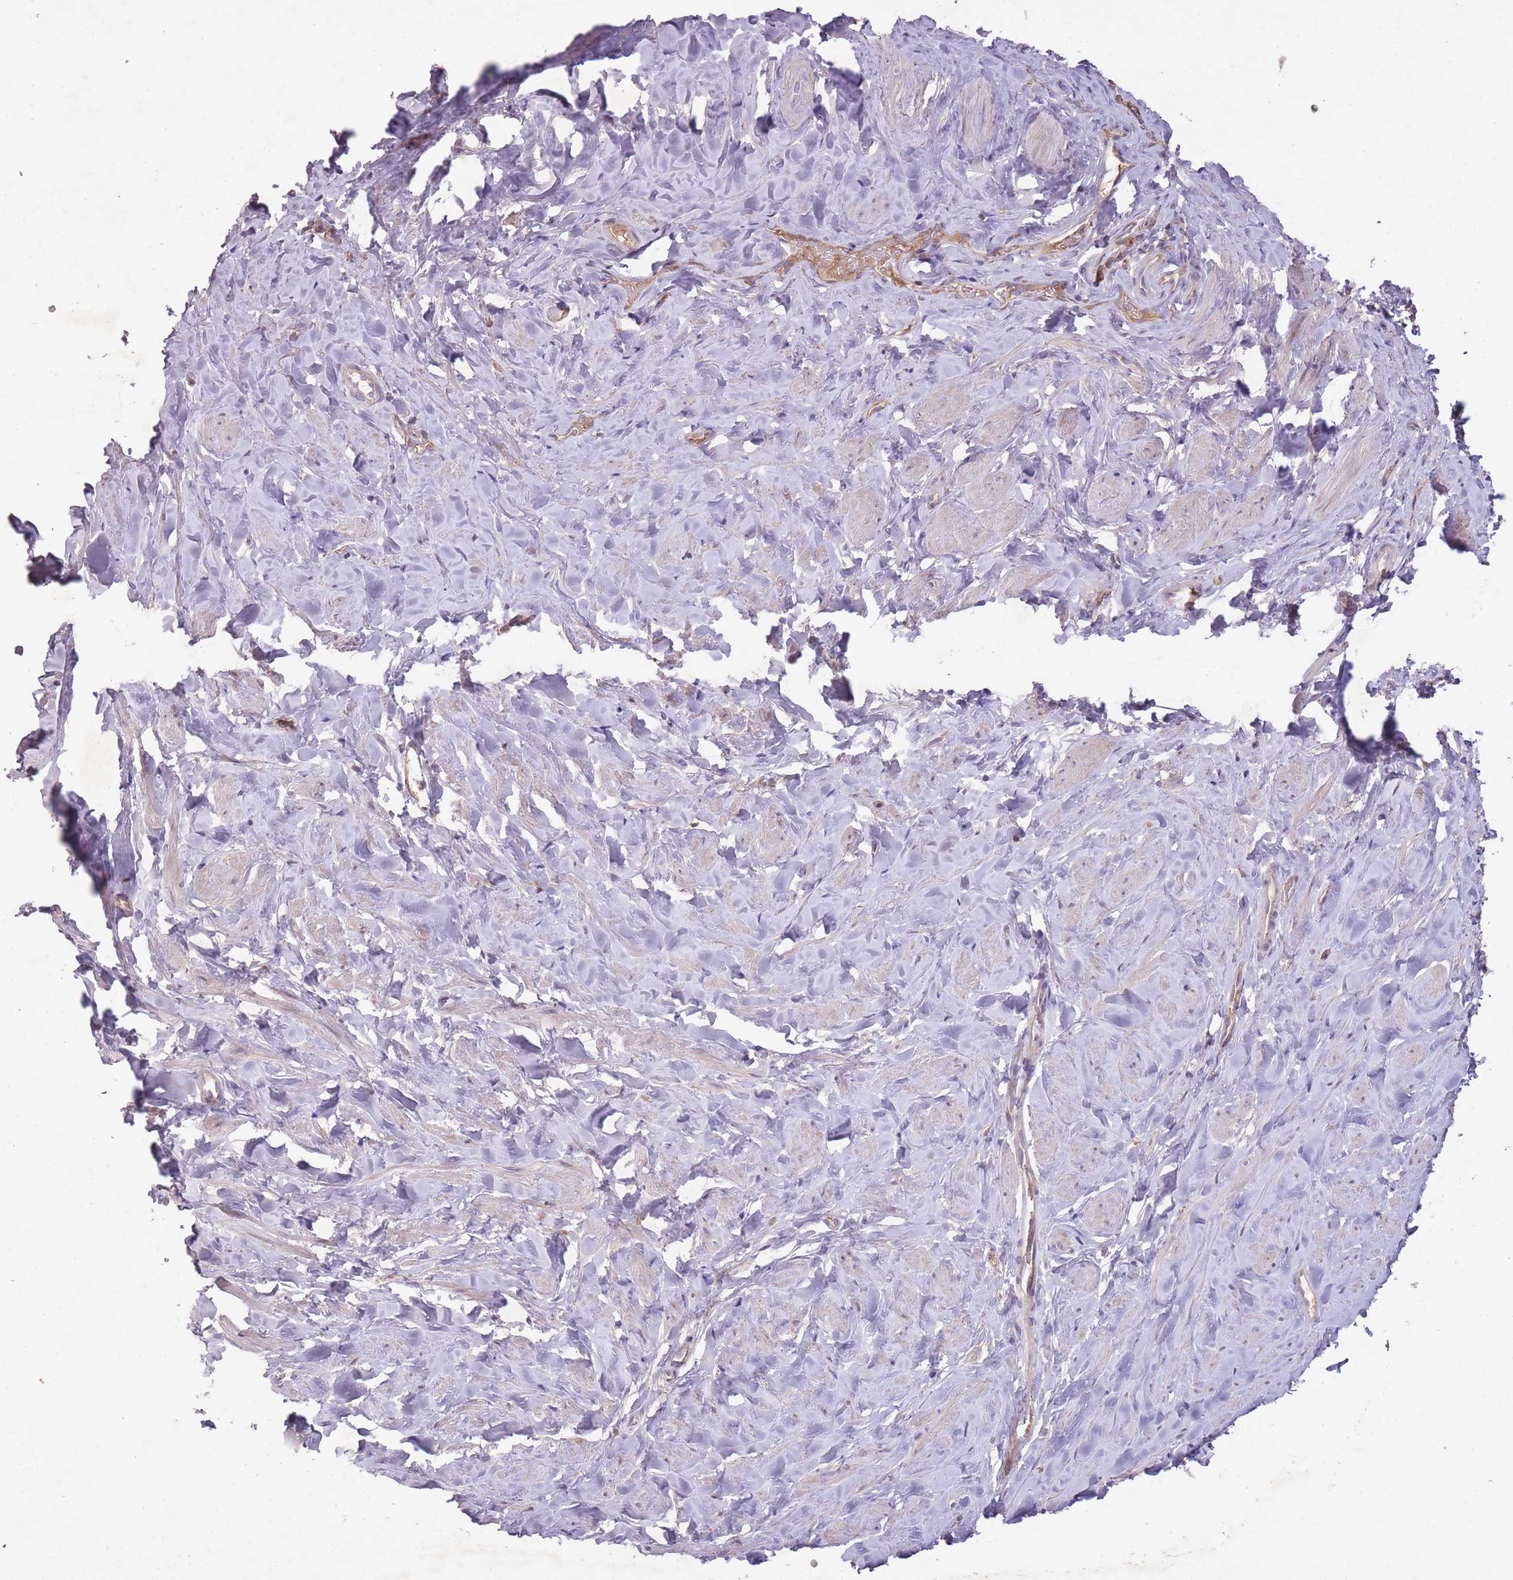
{"staining": {"intensity": "negative", "quantity": "none", "location": "none"}, "tissue": "smooth muscle", "cell_type": "Smooth muscle cells", "image_type": "normal", "snomed": [{"axis": "morphology", "description": "Normal tissue, NOS"}, {"axis": "topography", "description": "Smooth muscle"}, {"axis": "topography", "description": "Peripheral nerve tissue"}], "caption": "This is an immunohistochemistry micrograph of unremarkable human smooth muscle. There is no positivity in smooth muscle cells.", "gene": "OR2V1", "patient": {"sex": "male", "age": 69}}